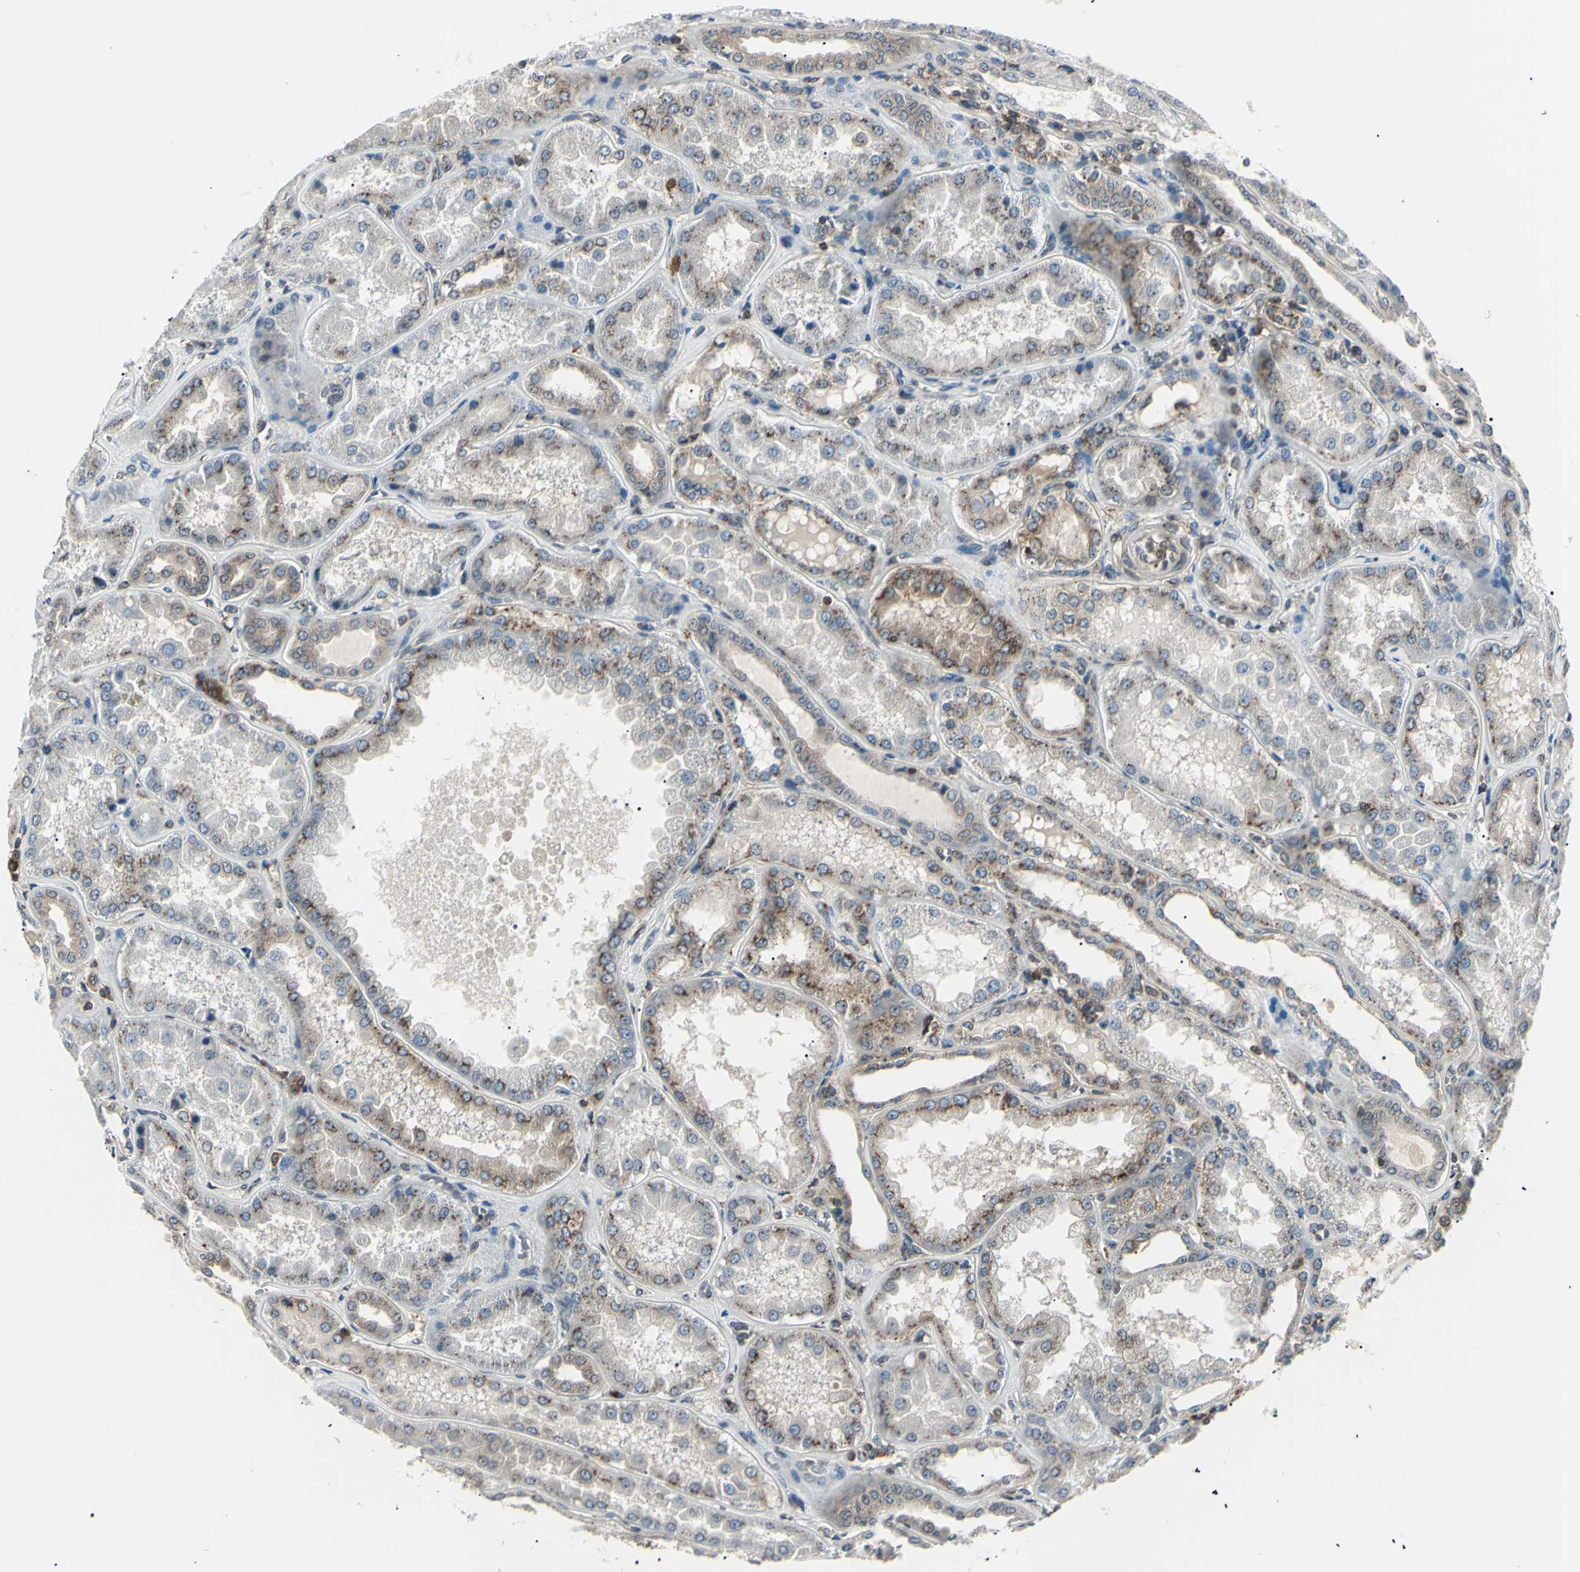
{"staining": {"intensity": "moderate", "quantity": "25%-75%", "location": "cytoplasmic/membranous"}, "tissue": "kidney", "cell_type": "Cells in glomeruli", "image_type": "normal", "snomed": [{"axis": "morphology", "description": "Normal tissue, NOS"}, {"axis": "topography", "description": "Kidney"}], "caption": "Benign kidney displays moderate cytoplasmic/membranous expression in approximately 25%-75% of cells in glomeruli, visualized by immunohistochemistry. The protein of interest is stained brown, and the nuclei are stained in blue (DAB IHC with brightfield microscopy, high magnification).", "gene": "MAPRE1", "patient": {"sex": "female", "age": 56}}